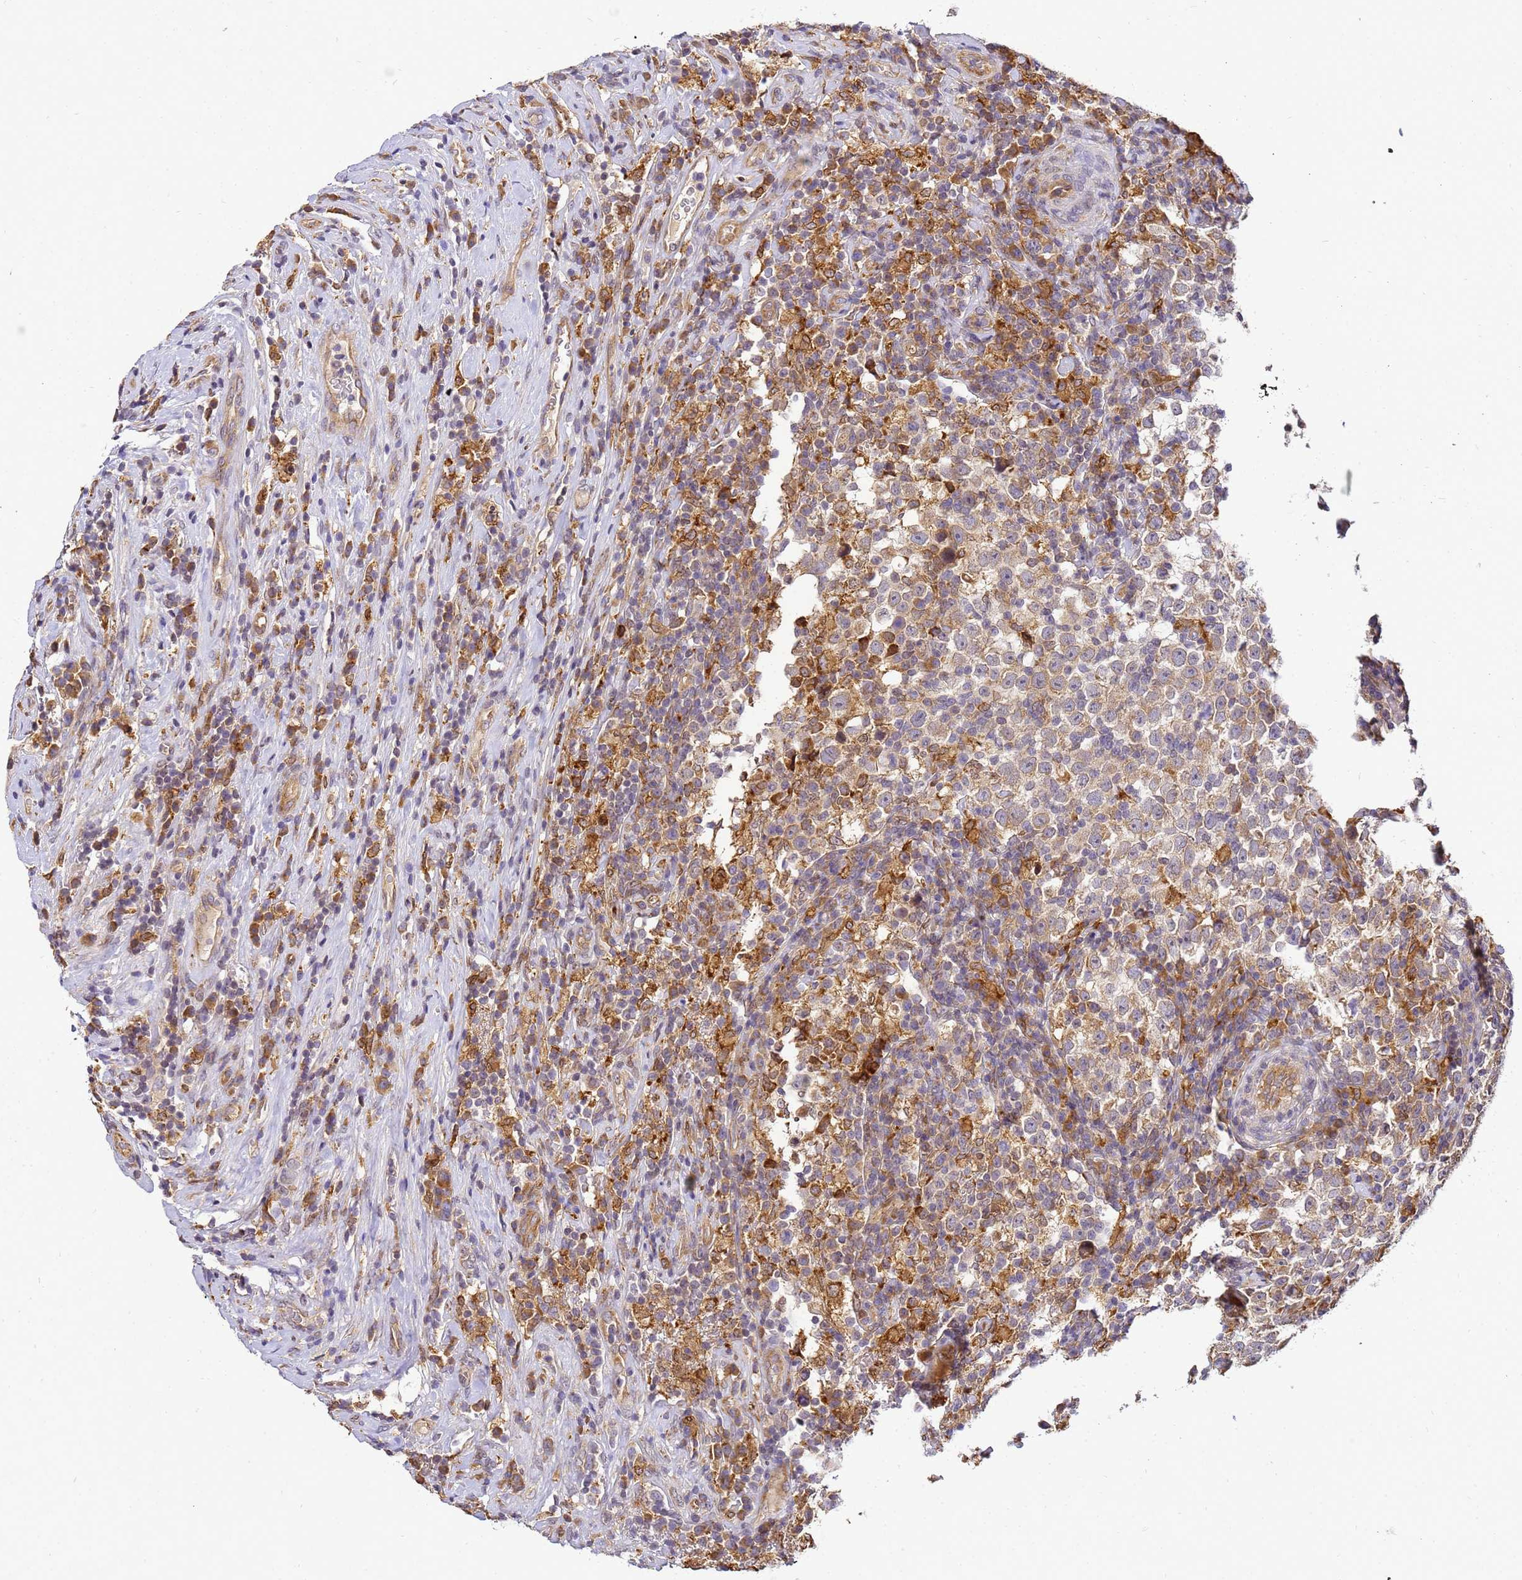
{"staining": {"intensity": "moderate", "quantity": ">75%", "location": "cytoplasmic/membranous"}, "tissue": "testis cancer", "cell_type": "Tumor cells", "image_type": "cancer", "snomed": [{"axis": "morphology", "description": "Normal tissue, NOS"}, {"axis": "morphology", "description": "Seminoma, NOS"}, {"axis": "topography", "description": "Testis"}], "caption": "Immunohistochemistry (IHC) staining of testis cancer (seminoma), which displays medium levels of moderate cytoplasmic/membranous staining in approximately >75% of tumor cells indicating moderate cytoplasmic/membranous protein positivity. The staining was performed using DAB (3,3'-diaminobenzidine) (brown) for protein detection and nuclei were counterstained in hematoxylin (blue).", "gene": "ADPGK", "patient": {"sex": "male", "age": 43}}